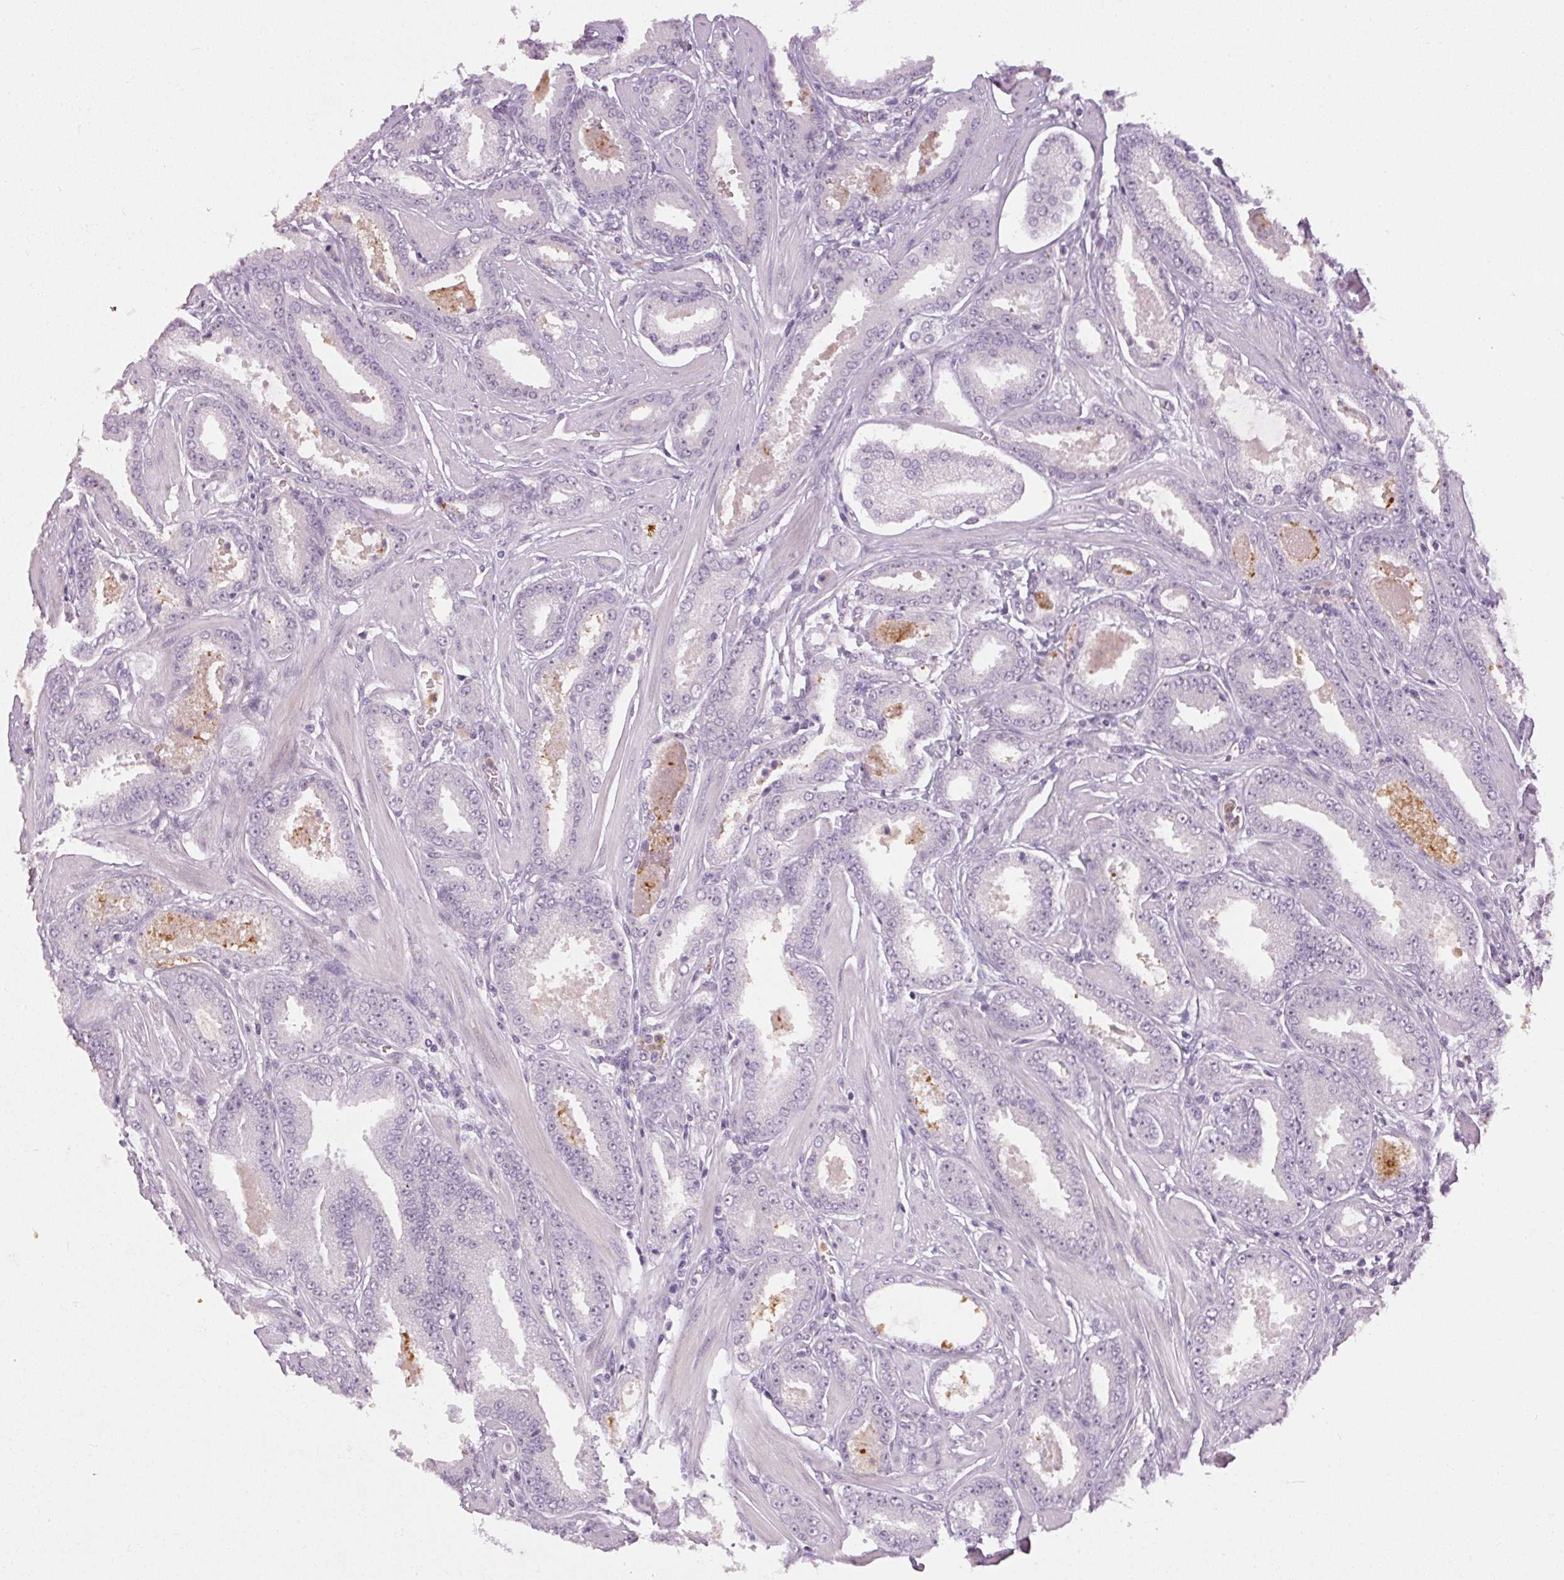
{"staining": {"intensity": "negative", "quantity": "none", "location": "none"}, "tissue": "prostate cancer", "cell_type": "Tumor cells", "image_type": "cancer", "snomed": [{"axis": "morphology", "description": "Adenocarcinoma, Low grade"}, {"axis": "topography", "description": "Prostate"}], "caption": "Immunohistochemistry (IHC) of prostate adenocarcinoma (low-grade) shows no staining in tumor cells.", "gene": "SGF29", "patient": {"sex": "male", "age": 42}}